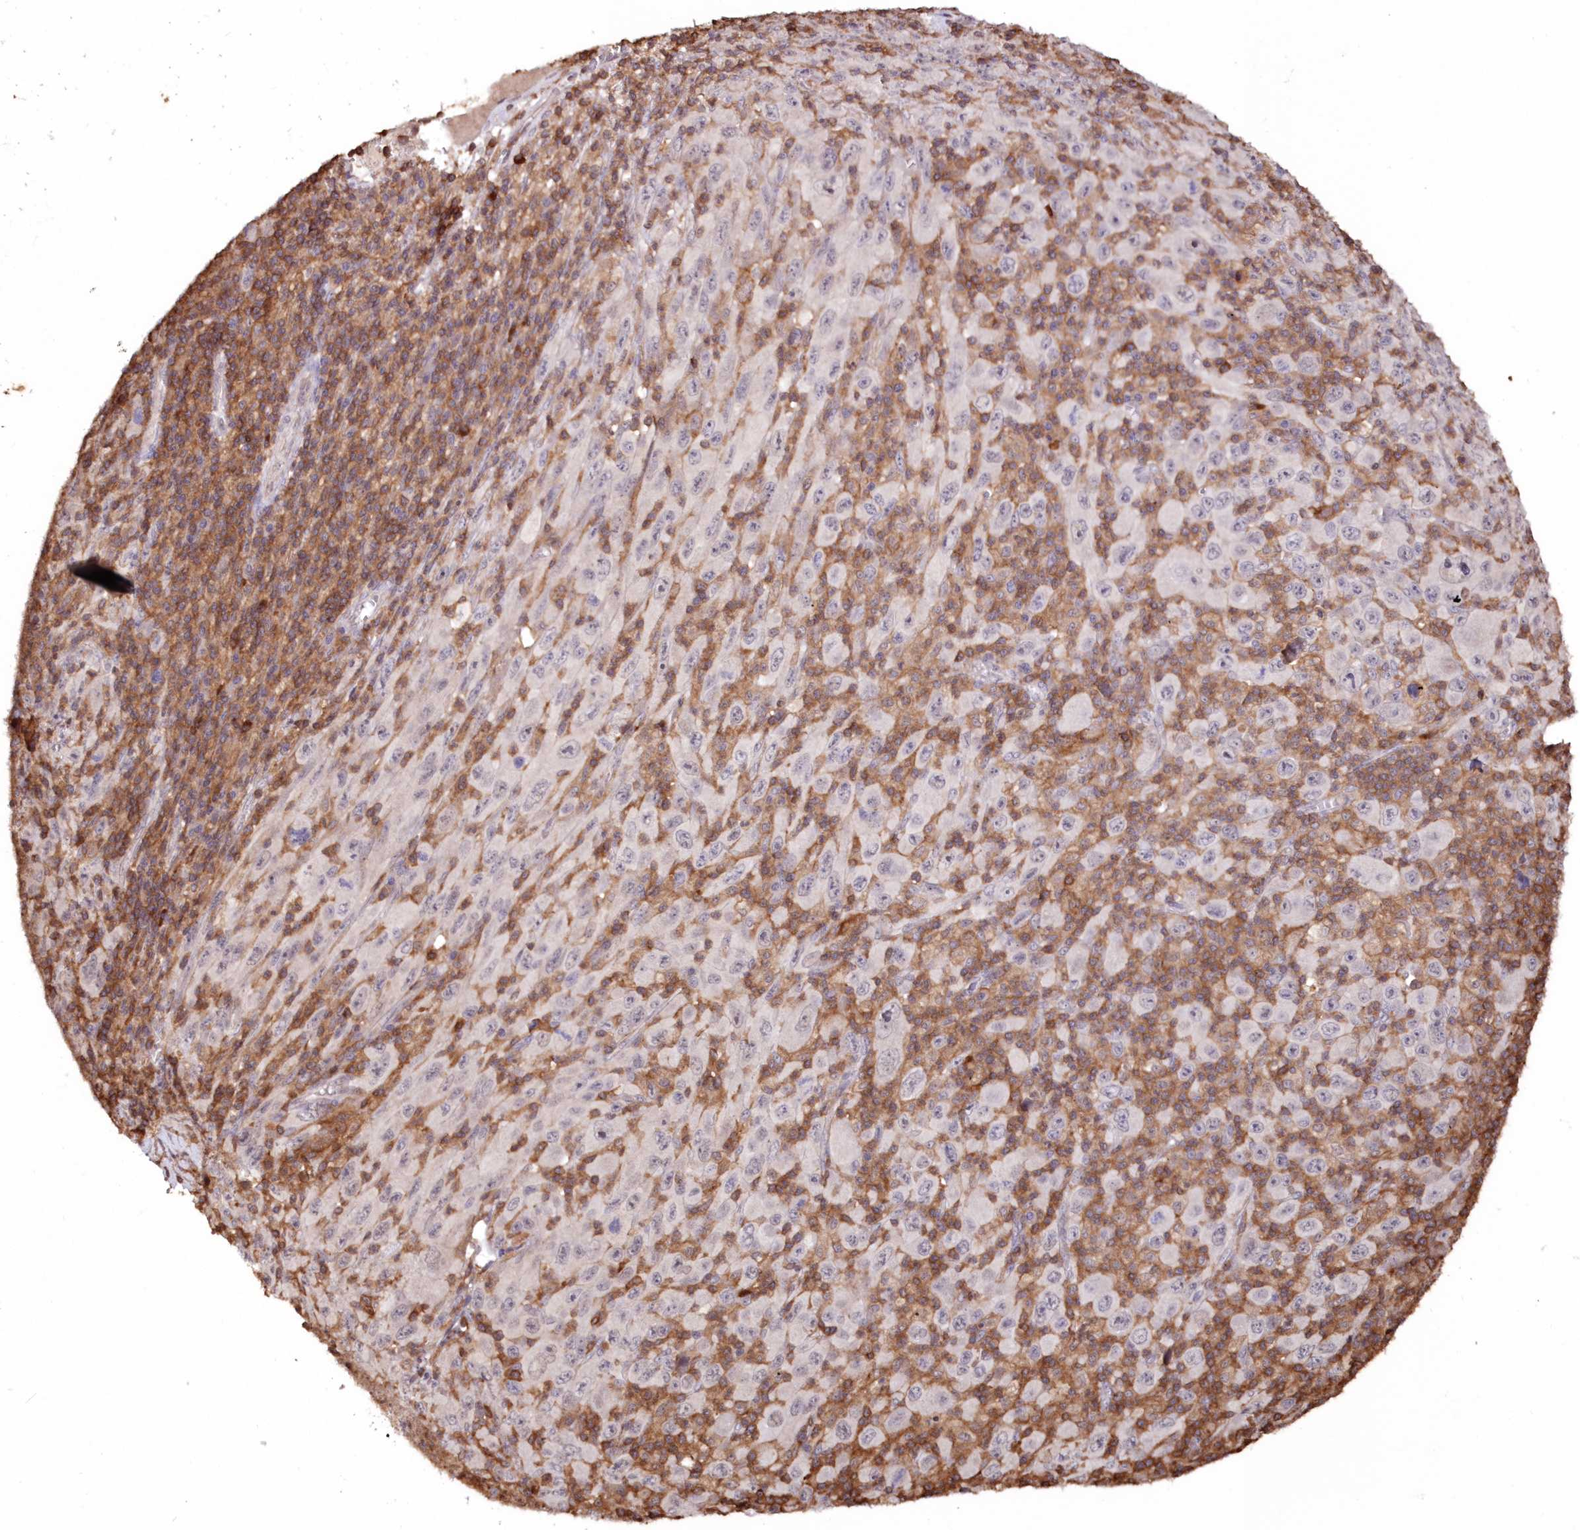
{"staining": {"intensity": "negative", "quantity": "none", "location": "none"}, "tissue": "melanoma", "cell_type": "Tumor cells", "image_type": "cancer", "snomed": [{"axis": "morphology", "description": "Malignant melanoma, Metastatic site"}, {"axis": "topography", "description": "Skin"}], "caption": "Immunohistochemistry photomicrograph of neoplastic tissue: malignant melanoma (metastatic site) stained with DAB (3,3'-diaminobenzidine) demonstrates no significant protein expression in tumor cells.", "gene": "SNED1", "patient": {"sex": "female", "age": 56}}